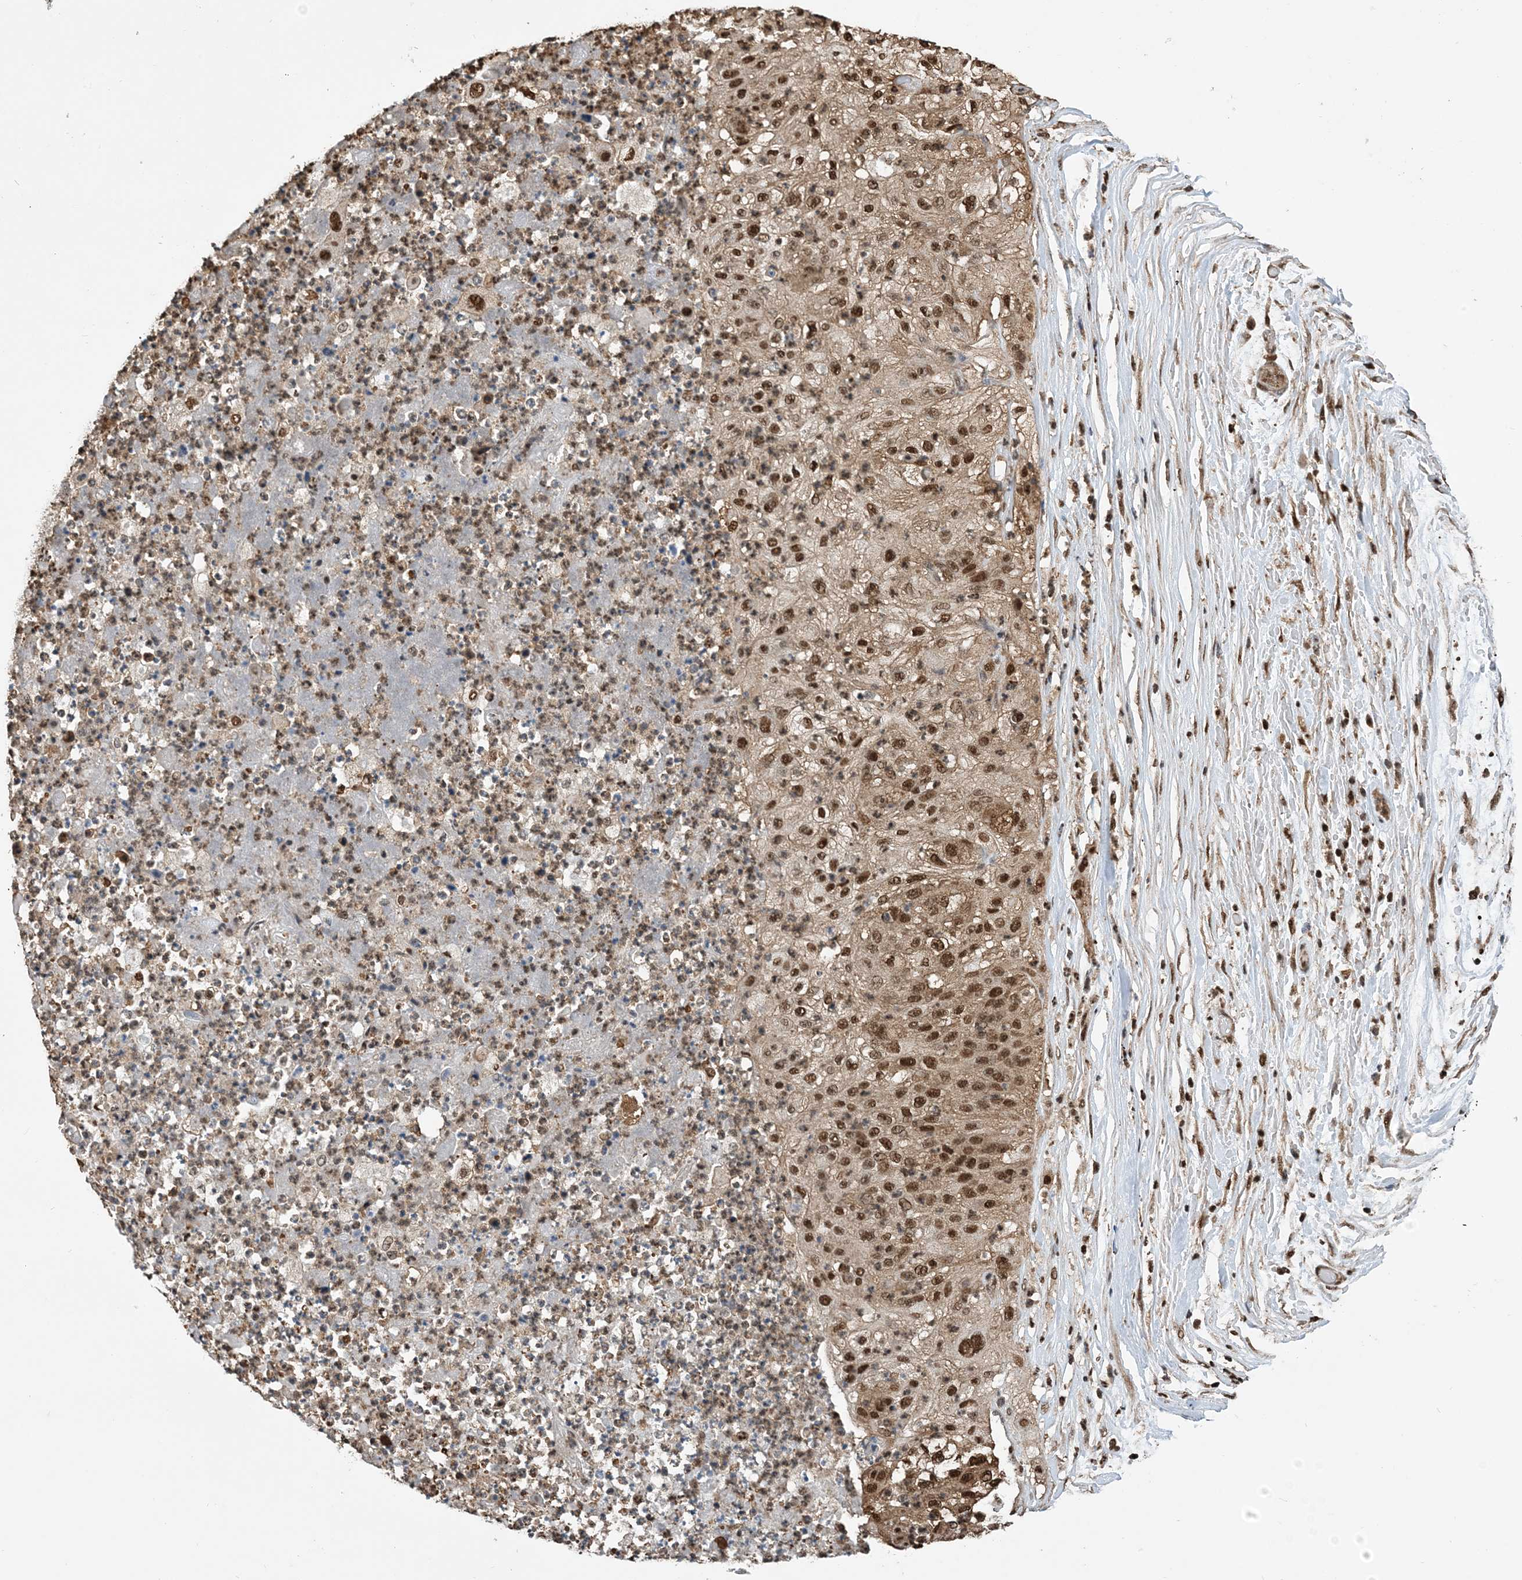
{"staining": {"intensity": "moderate", "quantity": ">75%", "location": "cytoplasmic/membranous,nuclear"}, "tissue": "lung cancer", "cell_type": "Tumor cells", "image_type": "cancer", "snomed": [{"axis": "morphology", "description": "Inflammation, NOS"}, {"axis": "morphology", "description": "Squamous cell carcinoma, NOS"}, {"axis": "topography", "description": "Lymph node"}, {"axis": "topography", "description": "Soft tissue"}, {"axis": "topography", "description": "Lung"}], "caption": "DAB (3,3'-diaminobenzidine) immunohistochemical staining of human squamous cell carcinoma (lung) demonstrates moderate cytoplasmic/membranous and nuclear protein staining in approximately >75% of tumor cells.", "gene": "HSPA1A", "patient": {"sex": "male", "age": 66}}